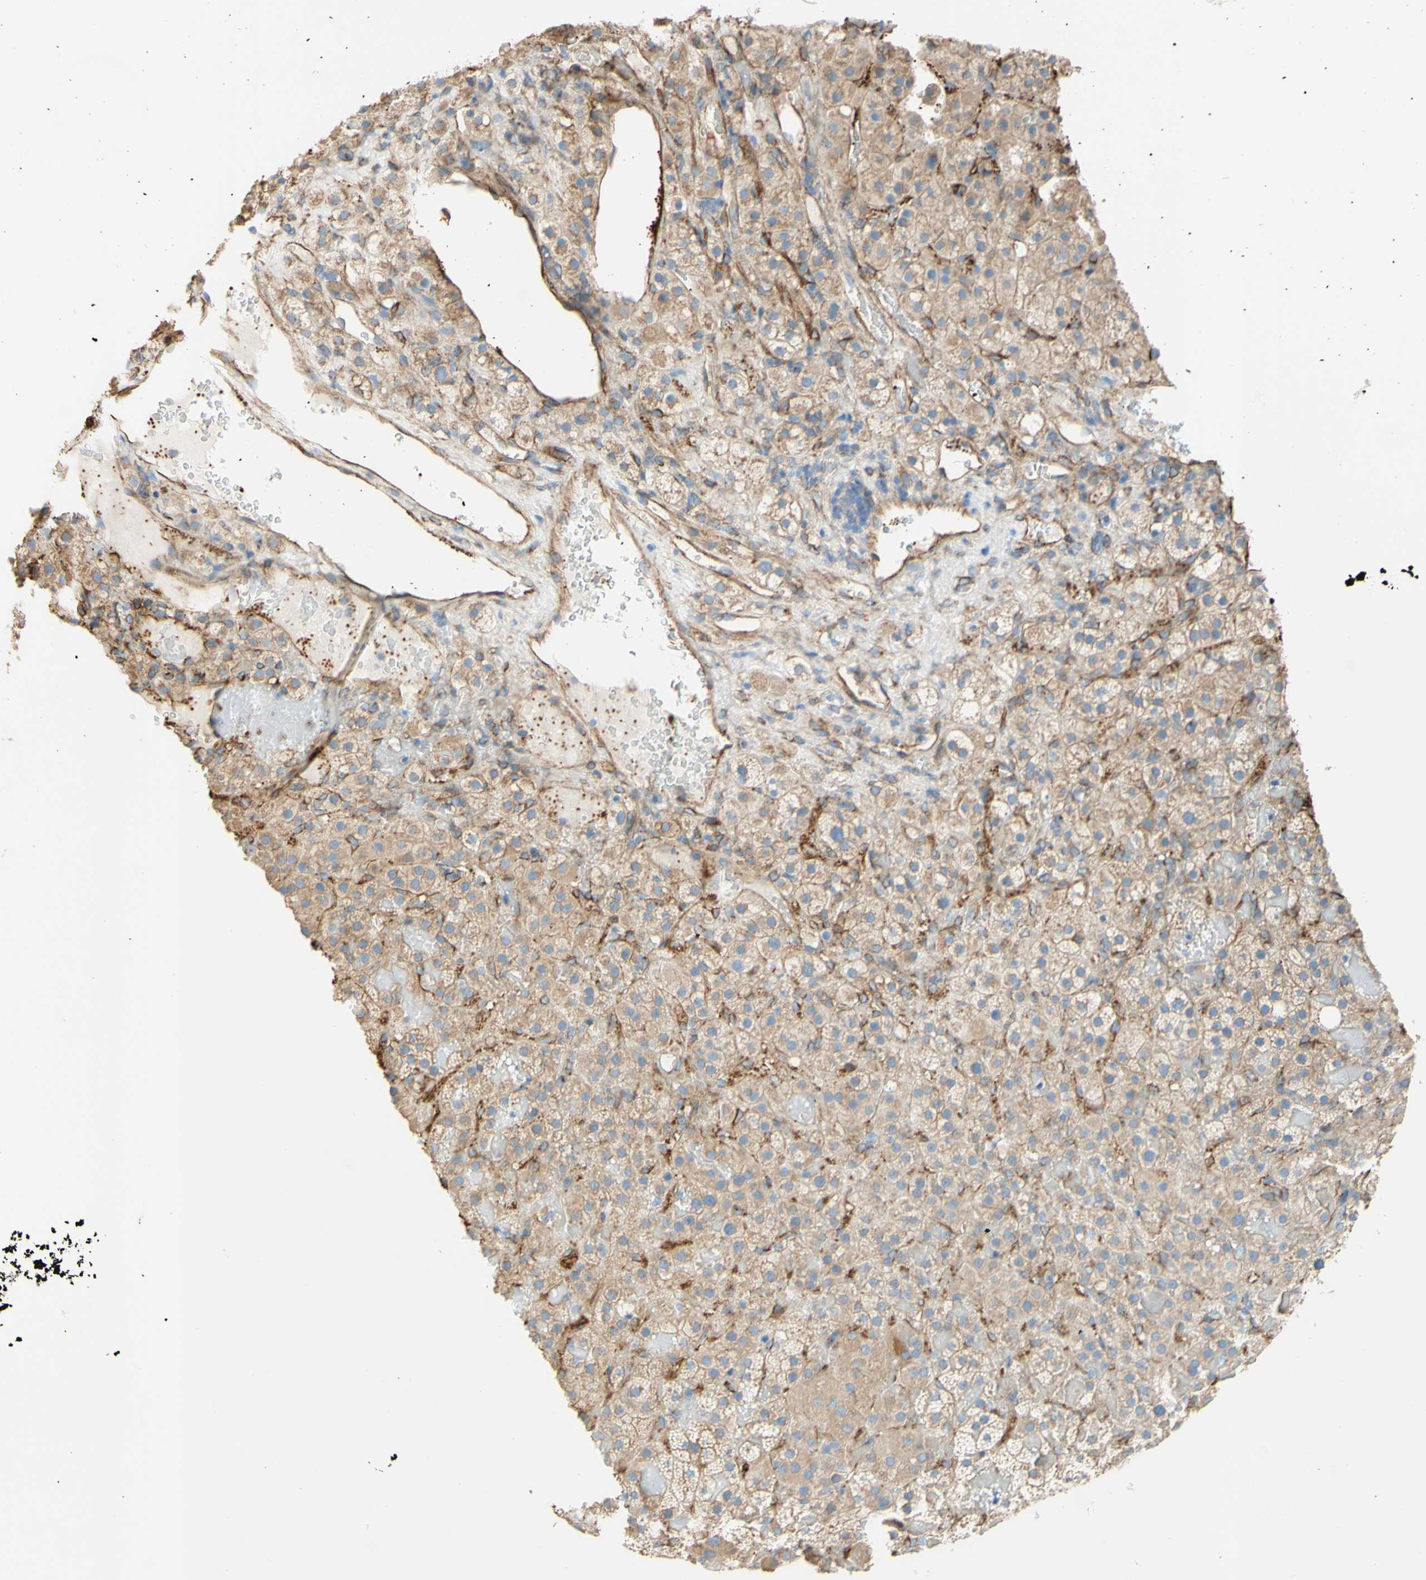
{"staining": {"intensity": "weak", "quantity": ">75%", "location": "cytoplasmic/membranous"}, "tissue": "adrenal gland", "cell_type": "Glandular cells", "image_type": "normal", "snomed": [{"axis": "morphology", "description": "Normal tissue, NOS"}, {"axis": "topography", "description": "Adrenal gland"}], "caption": "Protein staining of benign adrenal gland shows weak cytoplasmic/membranous positivity in about >75% of glandular cells. The protein of interest is stained brown, and the nuclei are stained in blue (DAB (3,3'-diaminobenzidine) IHC with brightfield microscopy, high magnification).", "gene": "ENDOD1", "patient": {"sex": "female", "age": 59}}